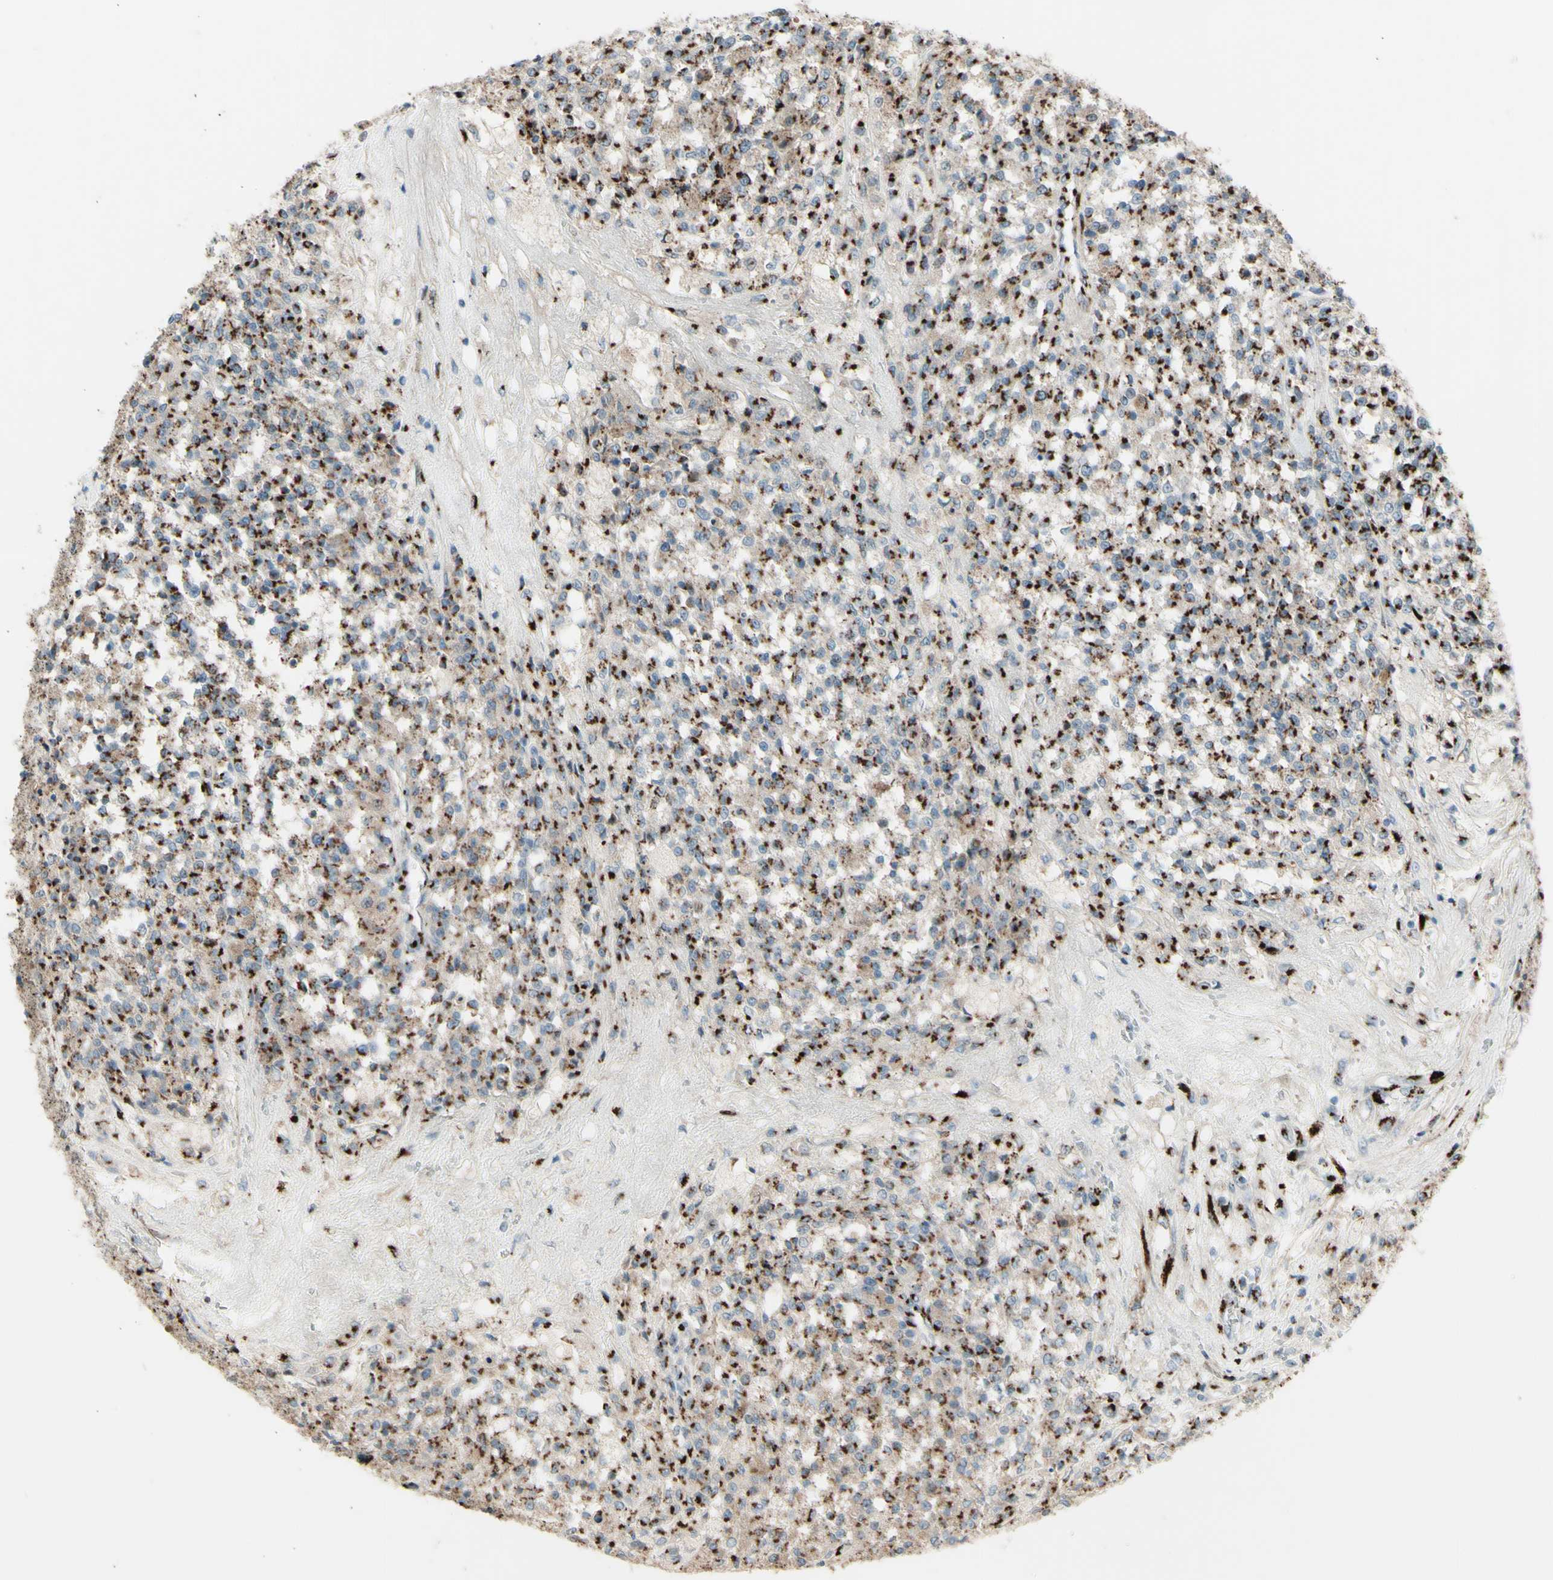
{"staining": {"intensity": "moderate", "quantity": ">75%", "location": "cytoplasmic/membranous"}, "tissue": "testis cancer", "cell_type": "Tumor cells", "image_type": "cancer", "snomed": [{"axis": "morphology", "description": "Seminoma, NOS"}, {"axis": "topography", "description": "Testis"}], "caption": "IHC of seminoma (testis) demonstrates medium levels of moderate cytoplasmic/membranous positivity in approximately >75% of tumor cells.", "gene": "BPNT2", "patient": {"sex": "male", "age": 59}}